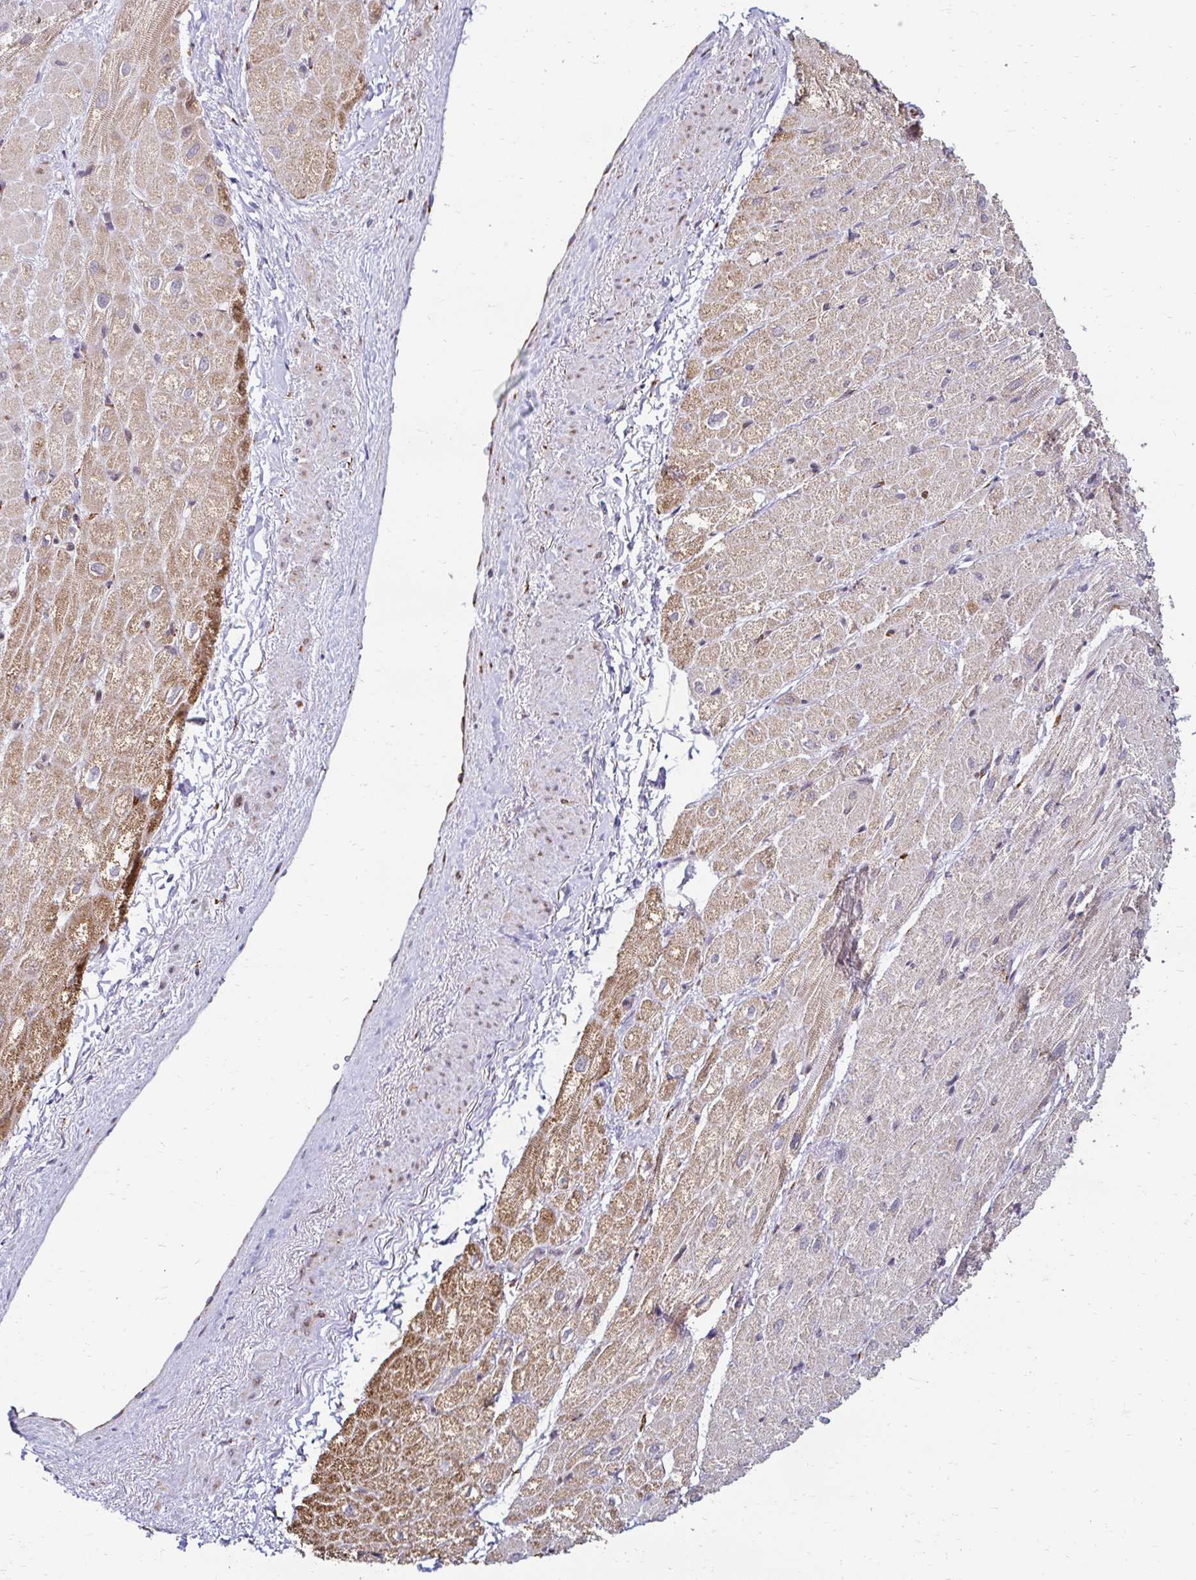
{"staining": {"intensity": "moderate", "quantity": ">75%", "location": "cytoplasmic/membranous"}, "tissue": "heart muscle", "cell_type": "Cardiomyocytes", "image_type": "normal", "snomed": [{"axis": "morphology", "description": "Normal tissue, NOS"}, {"axis": "topography", "description": "Heart"}], "caption": "High-power microscopy captured an immunohistochemistry image of benign heart muscle, revealing moderate cytoplasmic/membranous expression in about >75% of cardiomyocytes.", "gene": "HPS1", "patient": {"sex": "male", "age": 62}}